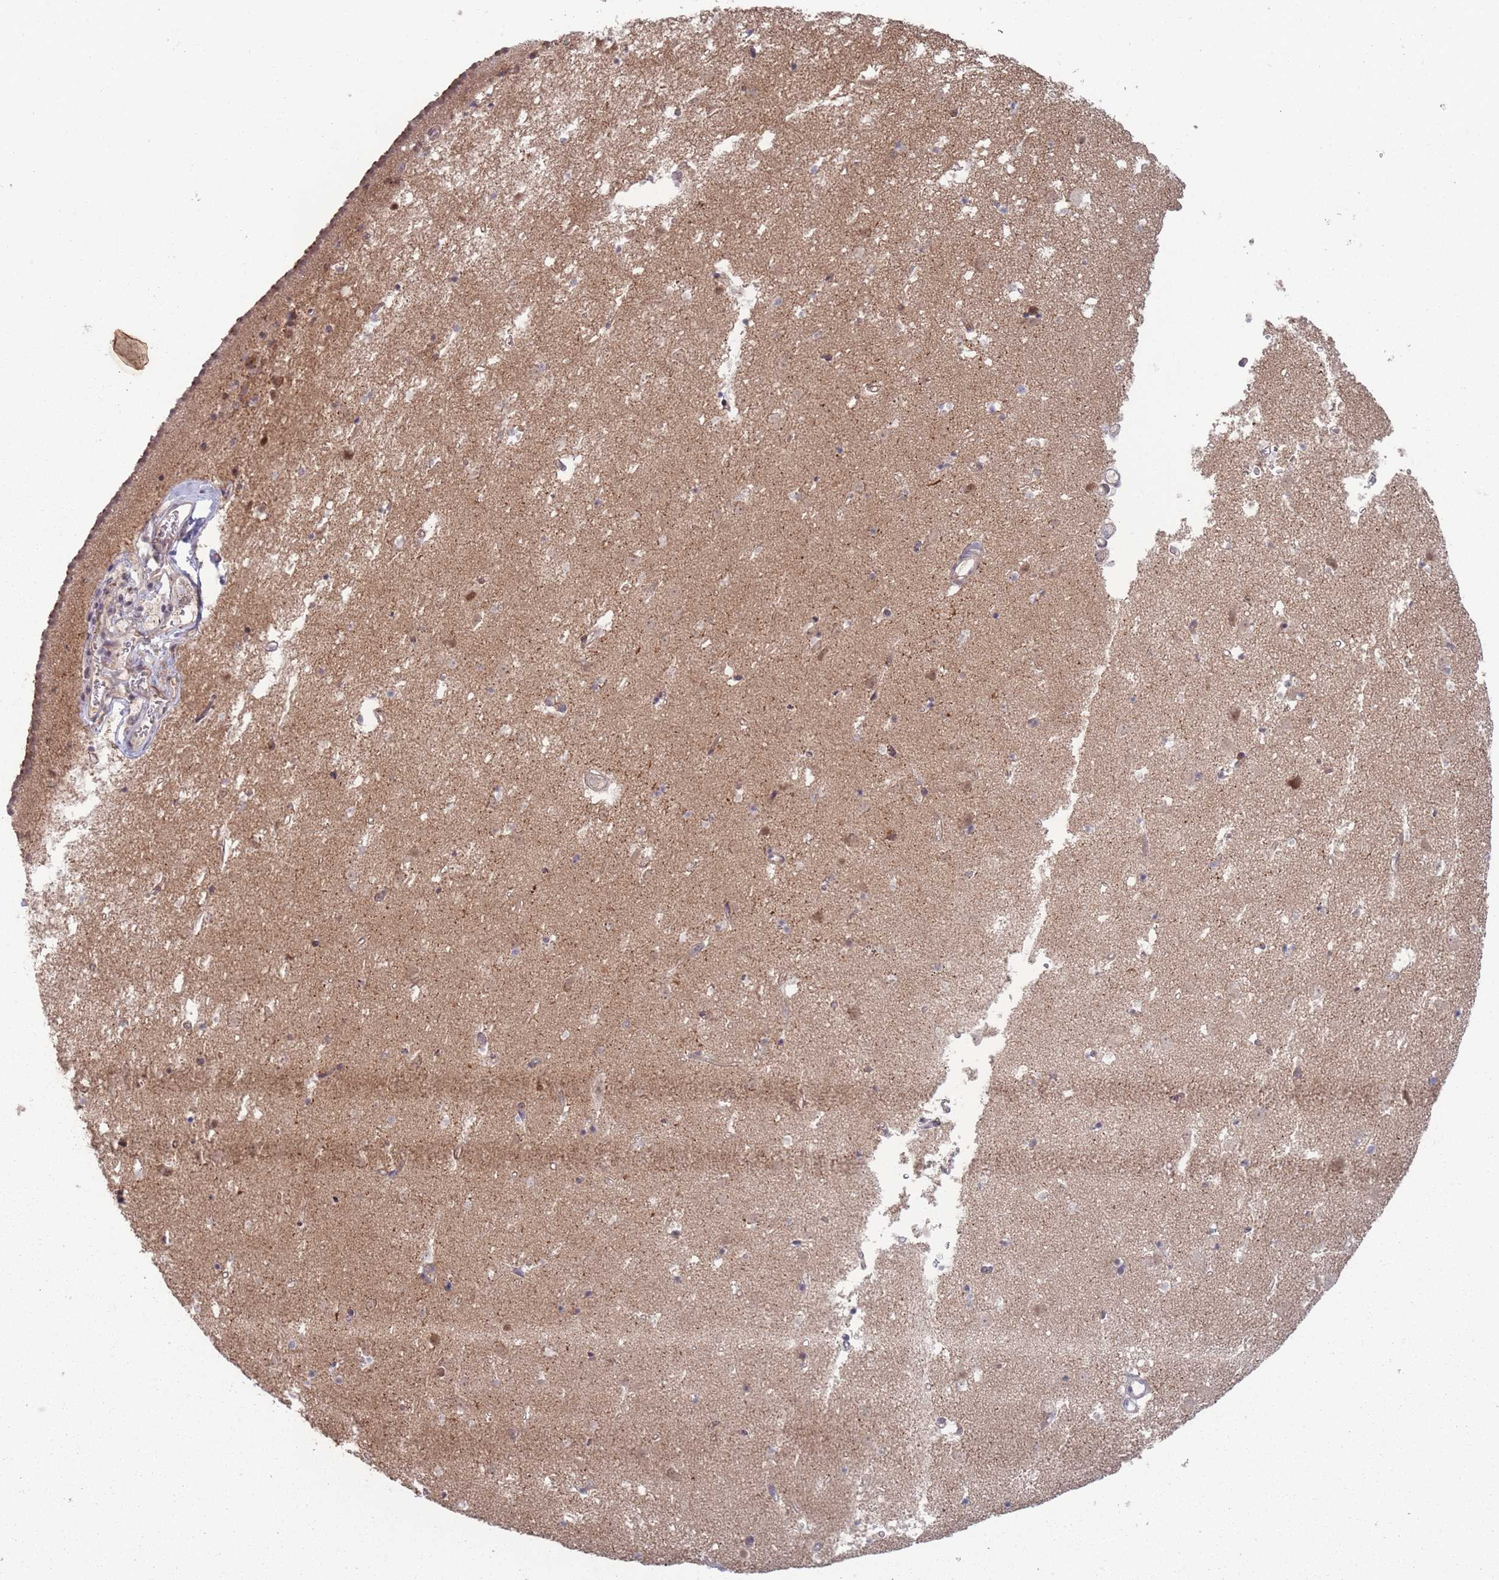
{"staining": {"intensity": "moderate", "quantity": "<25%", "location": "cytoplasmic/membranous"}, "tissue": "caudate", "cell_type": "Glial cells", "image_type": "normal", "snomed": [{"axis": "morphology", "description": "Normal tissue, NOS"}, {"axis": "topography", "description": "Lateral ventricle wall"}], "caption": "DAB (3,3'-diaminobenzidine) immunohistochemical staining of unremarkable caudate reveals moderate cytoplasmic/membranous protein staining in approximately <25% of glial cells.", "gene": "CNTRL", "patient": {"sex": "male", "age": 58}}